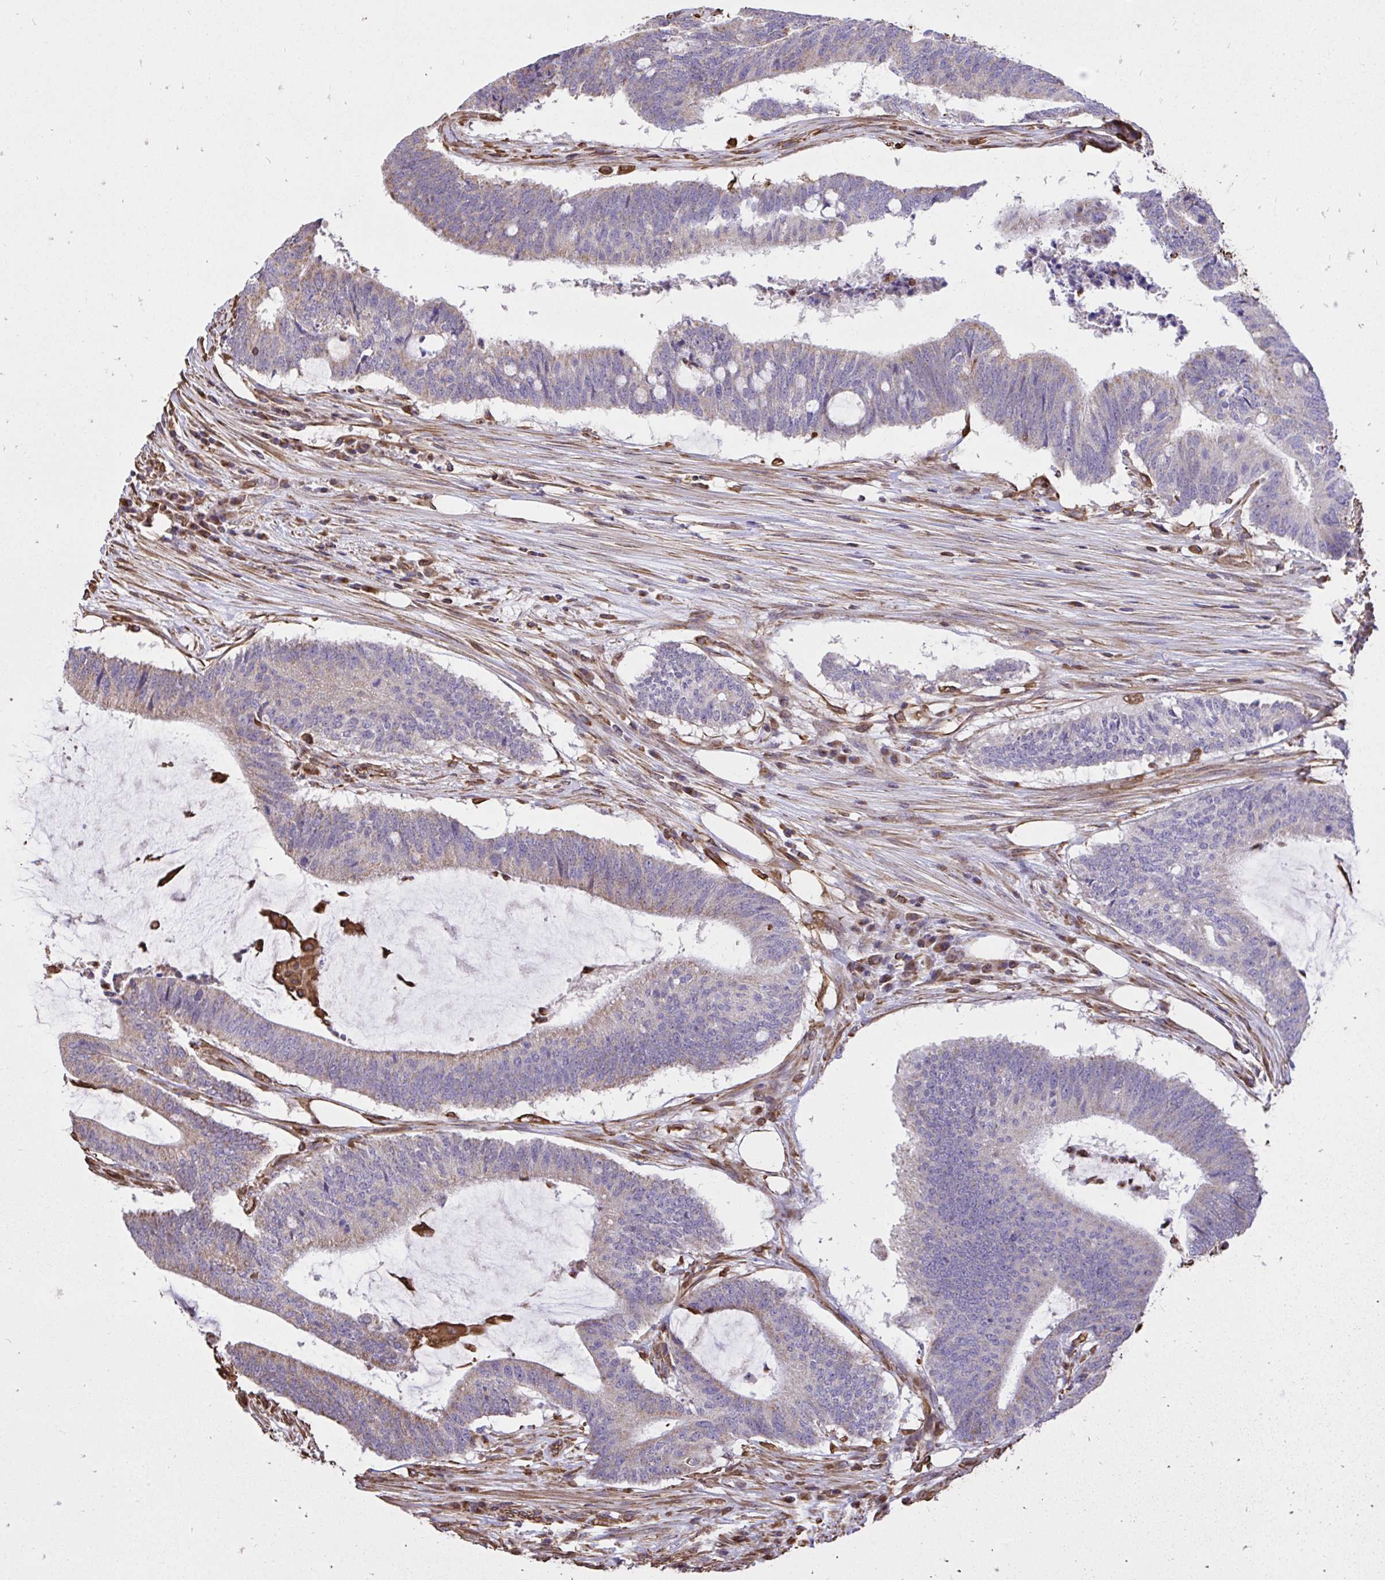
{"staining": {"intensity": "weak", "quantity": "25%-75%", "location": "cytoplasmic/membranous"}, "tissue": "colorectal cancer", "cell_type": "Tumor cells", "image_type": "cancer", "snomed": [{"axis": "morphology", "description": "Adenocarcinoma, NOS"}, {"axis": "topography", "description": "Colon"}], "caption": "This is a micrograph of immunohistochemistry (IHC) staining of adenocarcinoma (colorectal), which shows weak expression in the cytoplasmic/membranous of tumor cells.", "gene": "RNF103", "patient": {"sex": "female", "age": 43}}